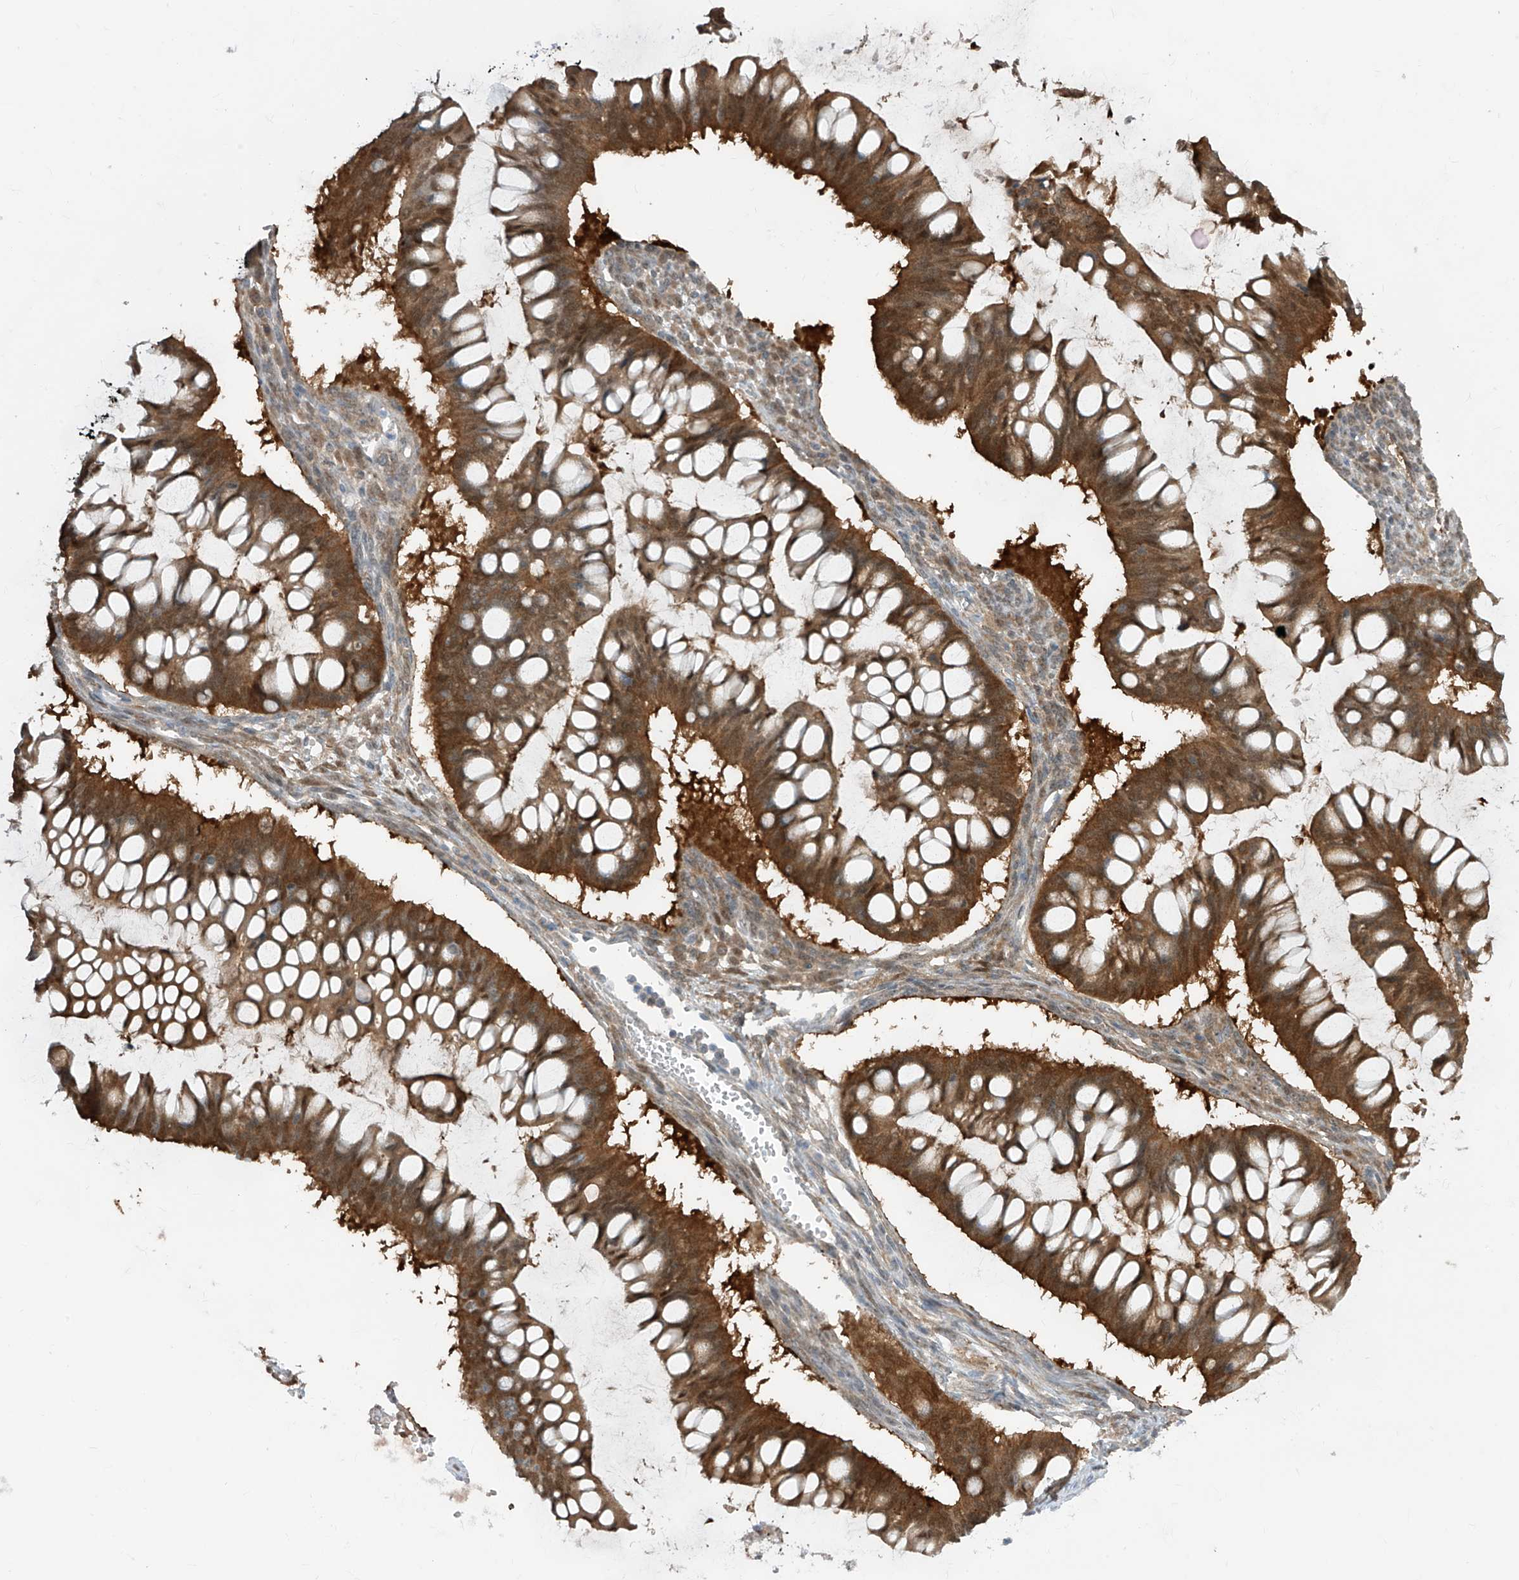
{"staining": {"intensity": "strong", "quantity": ">75%", "location": "cytoplasmic/membranous"}, "tissue": "ovarian cancer", "cell_type": "Tumor cells", "image_type": "cancer", "snomed": [{"axis": "morphology", "description": "Cystadenocarcinoma, mucinous, NOS"}, {"axis": "topography", "description": "Ovary"}], "caption": "This image exhibits IHC staining of ovarian mucinous cystadenocarcinoma, with high strong cytoplasmic/membranous expression in approximately >75% of tumor cells.", "gene": "TTC38", "patient": {"sex": "female", "age": 73}}